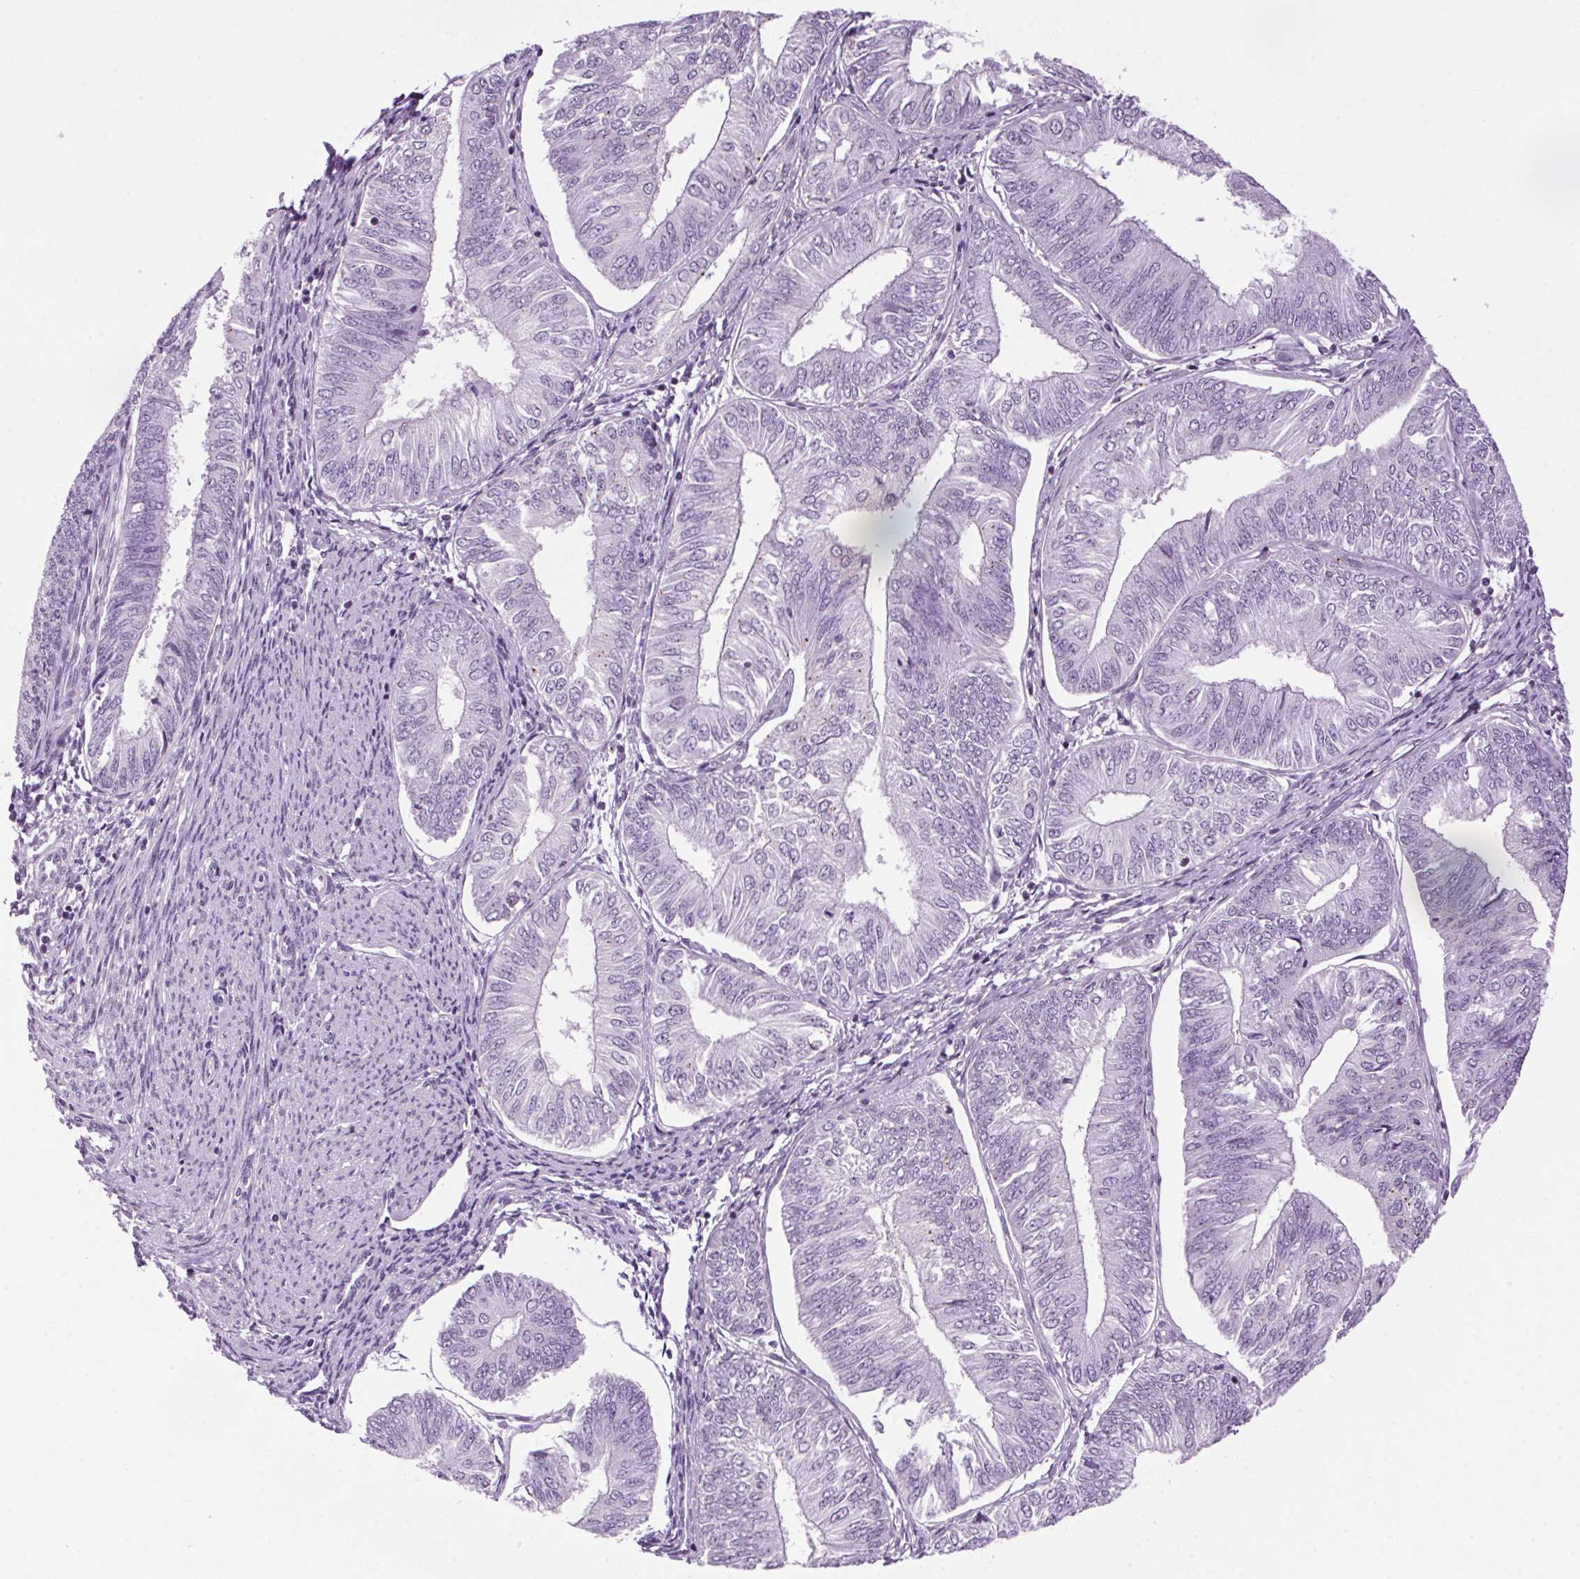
{"staining": {"intensity": "negative", "quantity": "none", "location": "none"}, "tissue": "endometrial cancer", "cell_type": "Tumor cells", "image_type": "cancer", "snomed": [{"axis": "morphology", "description": "Adenocarcinoma, NOS"}, {"axis": "topography", "description": "Endometrium"}], "caption": "DAB (3,3'-diaminobenzidine) immunohistochemical staining of human endometrial cancer reveals no significant positivity in tumor cells.", "gene": "TMEM88B", "patient": {"sex": "female", "age": 58}}